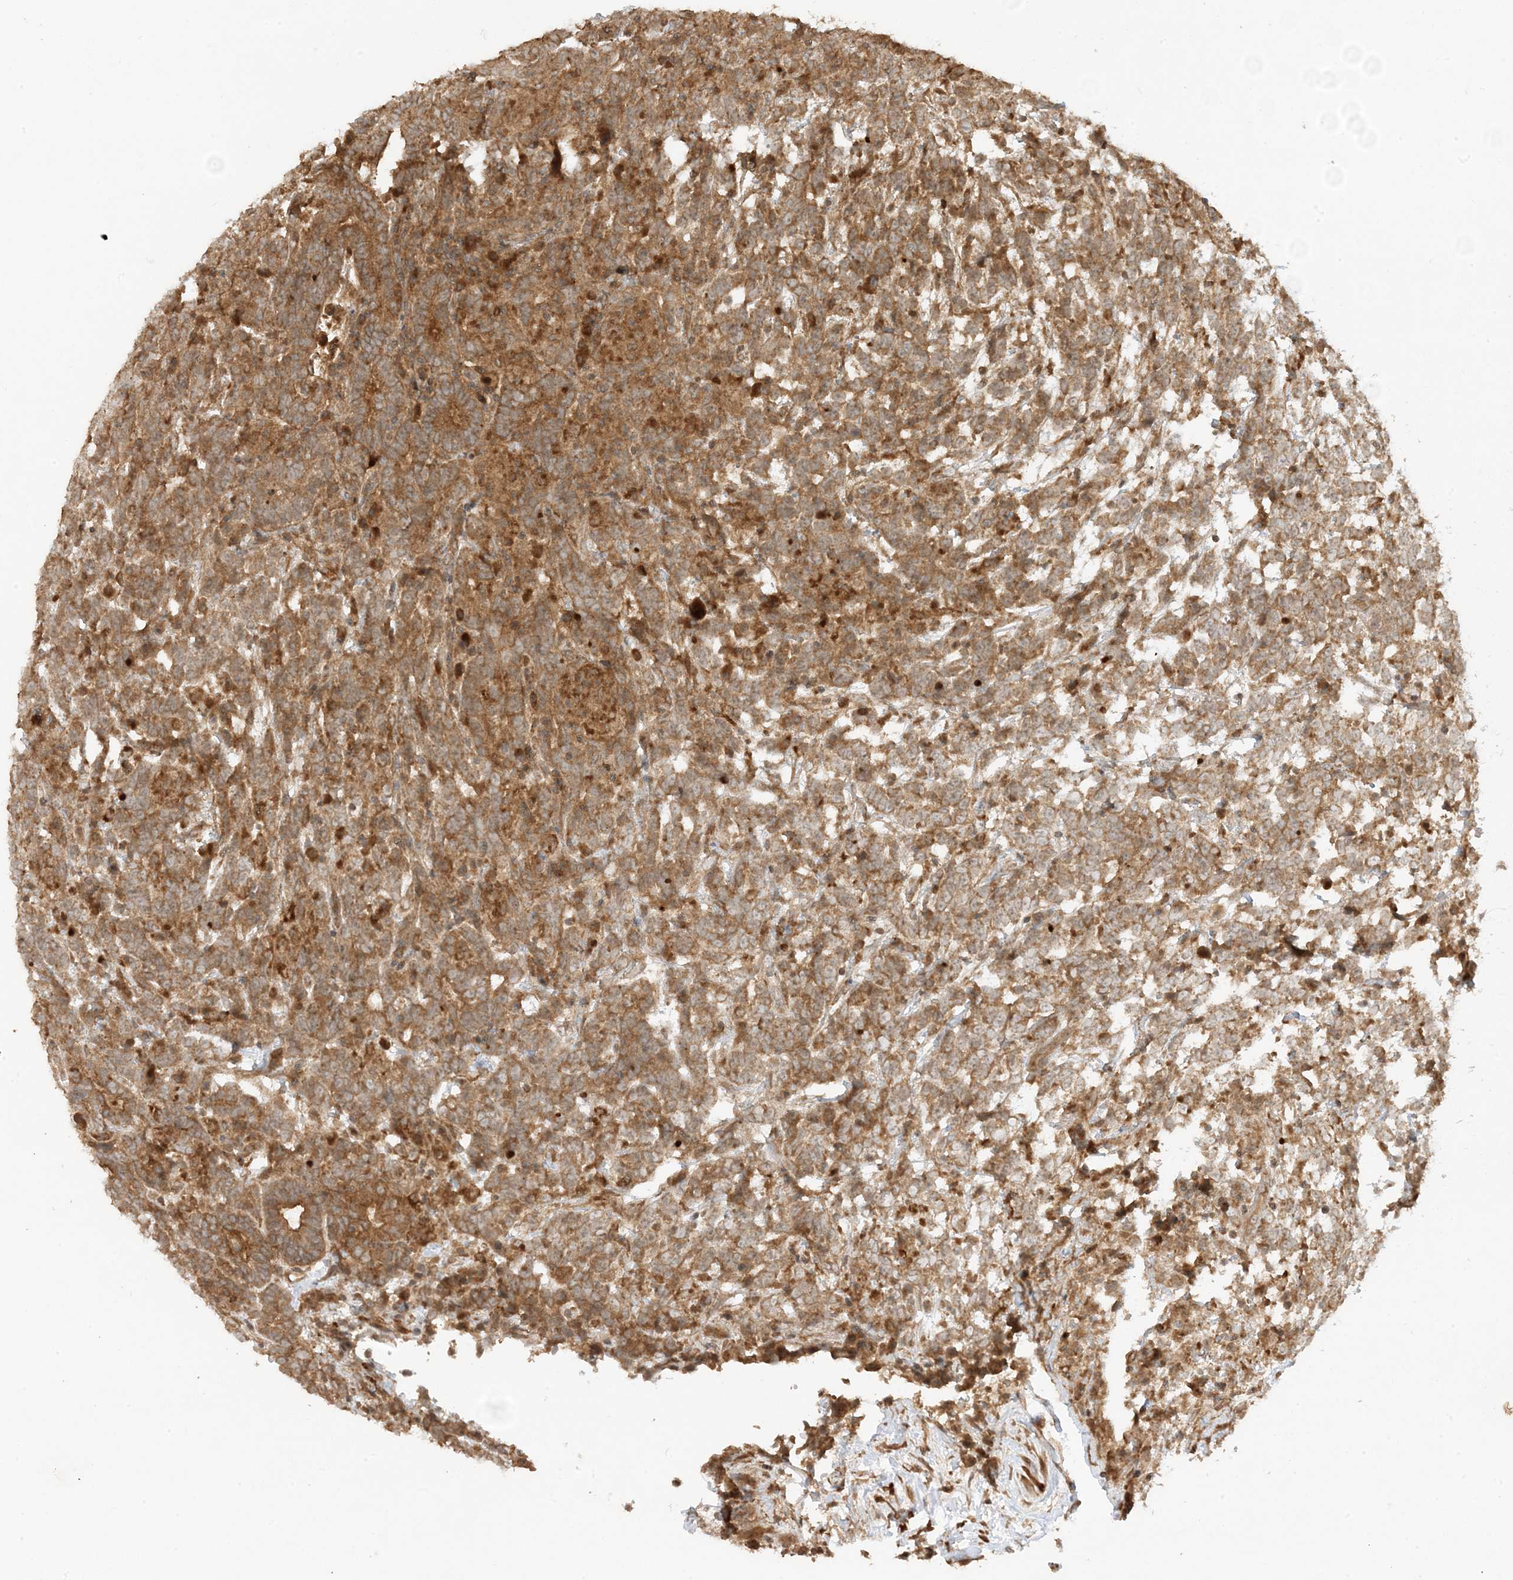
{"staining": {"intensity": "weak", "quantity": ">75%", "location": "cytoplasmic/membranous"}, "tissue": "testis cancer", "cell_type": "Tumor cells", "image_type": "cancer", "snomed": [{"axis": "morphology", "description": "Carcinoma, Embryonal, NOS"}, {"axis": "topography", "description": "Testis"}], "caption": "About >75% of tumor cells in testis cancer (embryonal carcinoma) exhibit weak cytoplasmic/membranous protein staining as visualized by brown immunohistochemical staining.", "gene": "XRN1", "patient": {"sex": "male", "age": 26}}